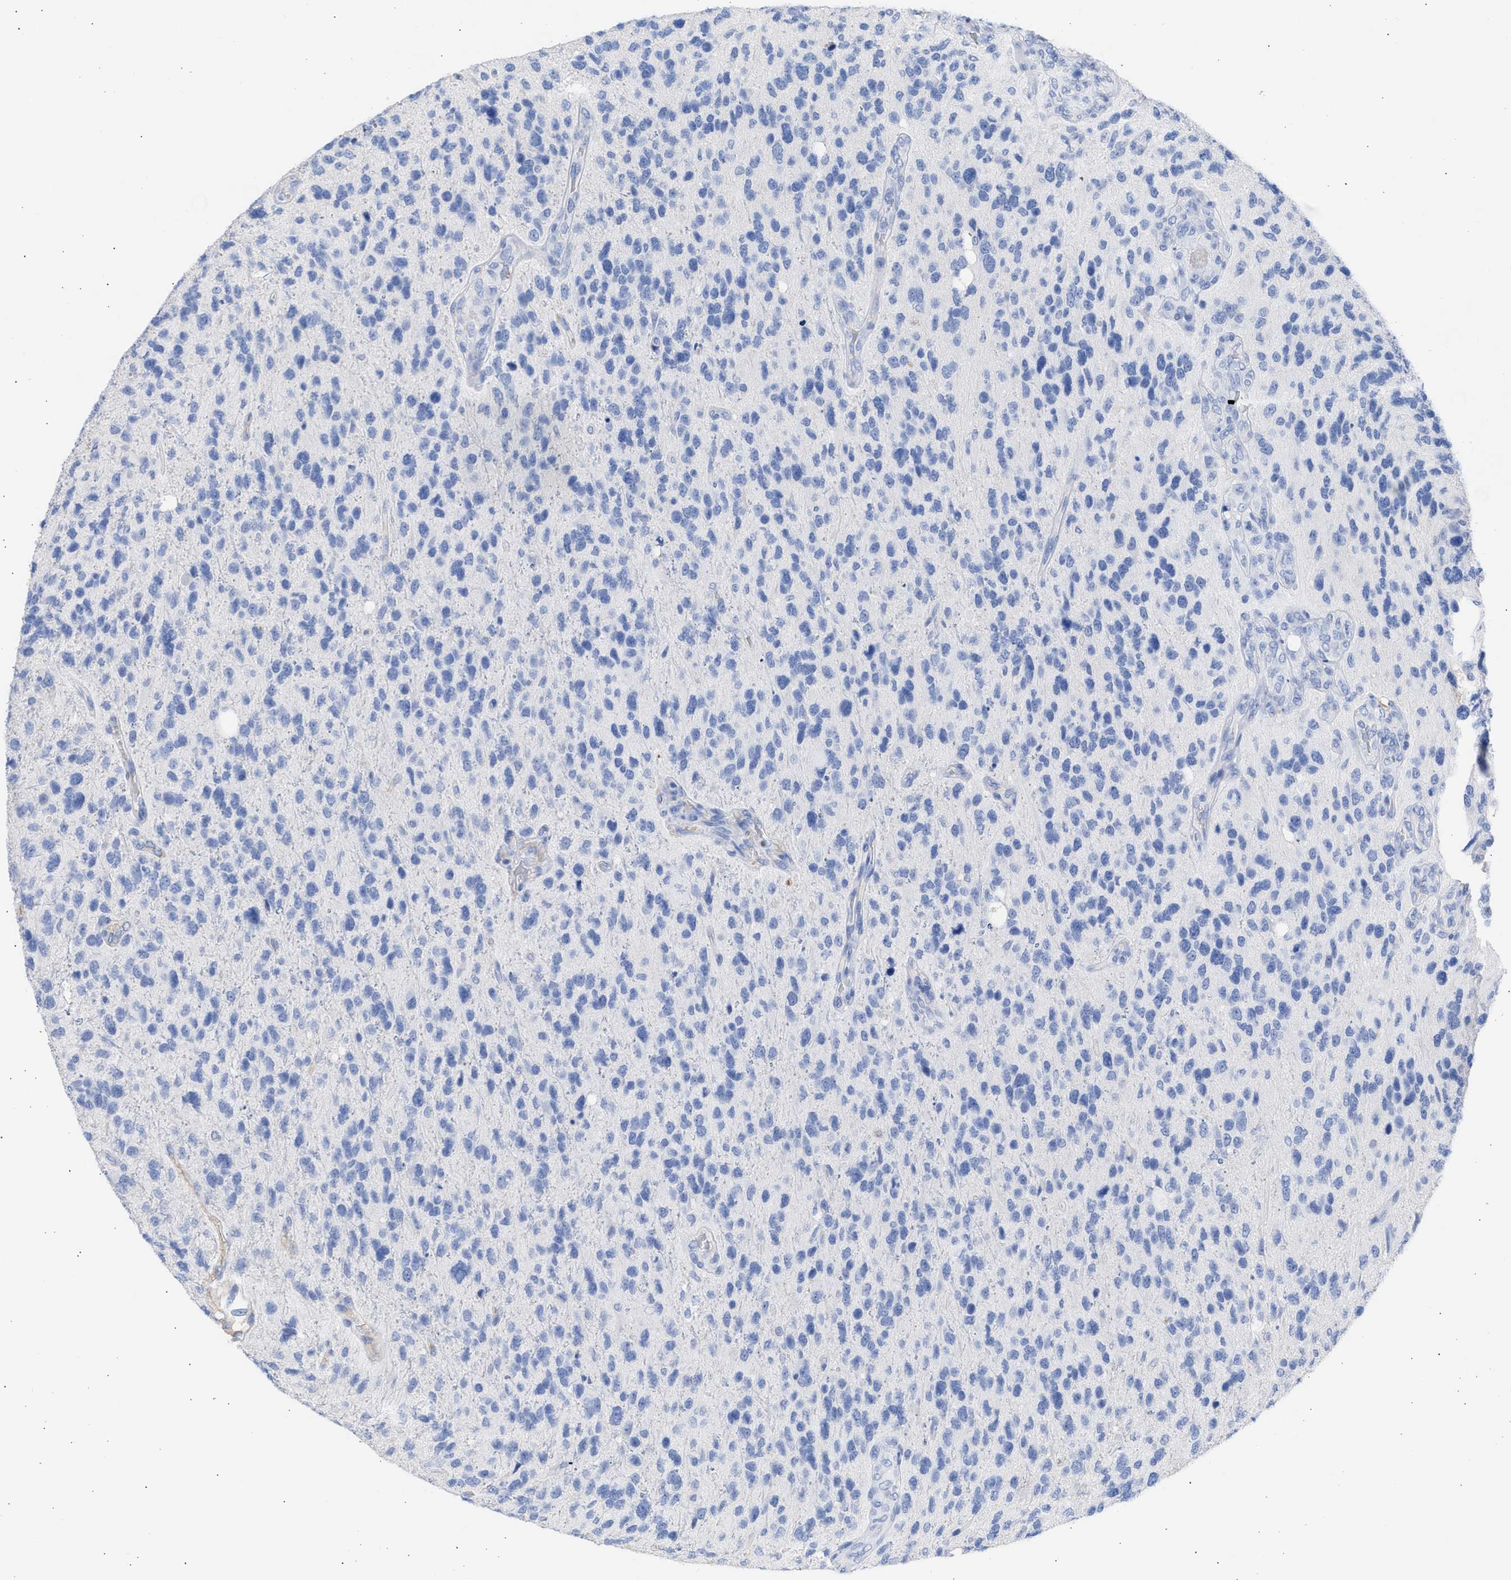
{"staining": {"intensity": "negative", "quantity": "none", "location": "none"}, "tissue": "glioma", "cell_type": "Tumor cells", "image_type": "cancer", "snomed": [{"axis": "morphology", "description": "Glioma, malignant, High grade"}, {"axis": "topography", "description": "Brain"}], "caption": "Immunohistochemical staining of glioma exhibits no significant staining in tumor cells. Nuclei are stained in blue.", "gene": "RSPH1", "patient": {"sex": "female", "age": 58}}